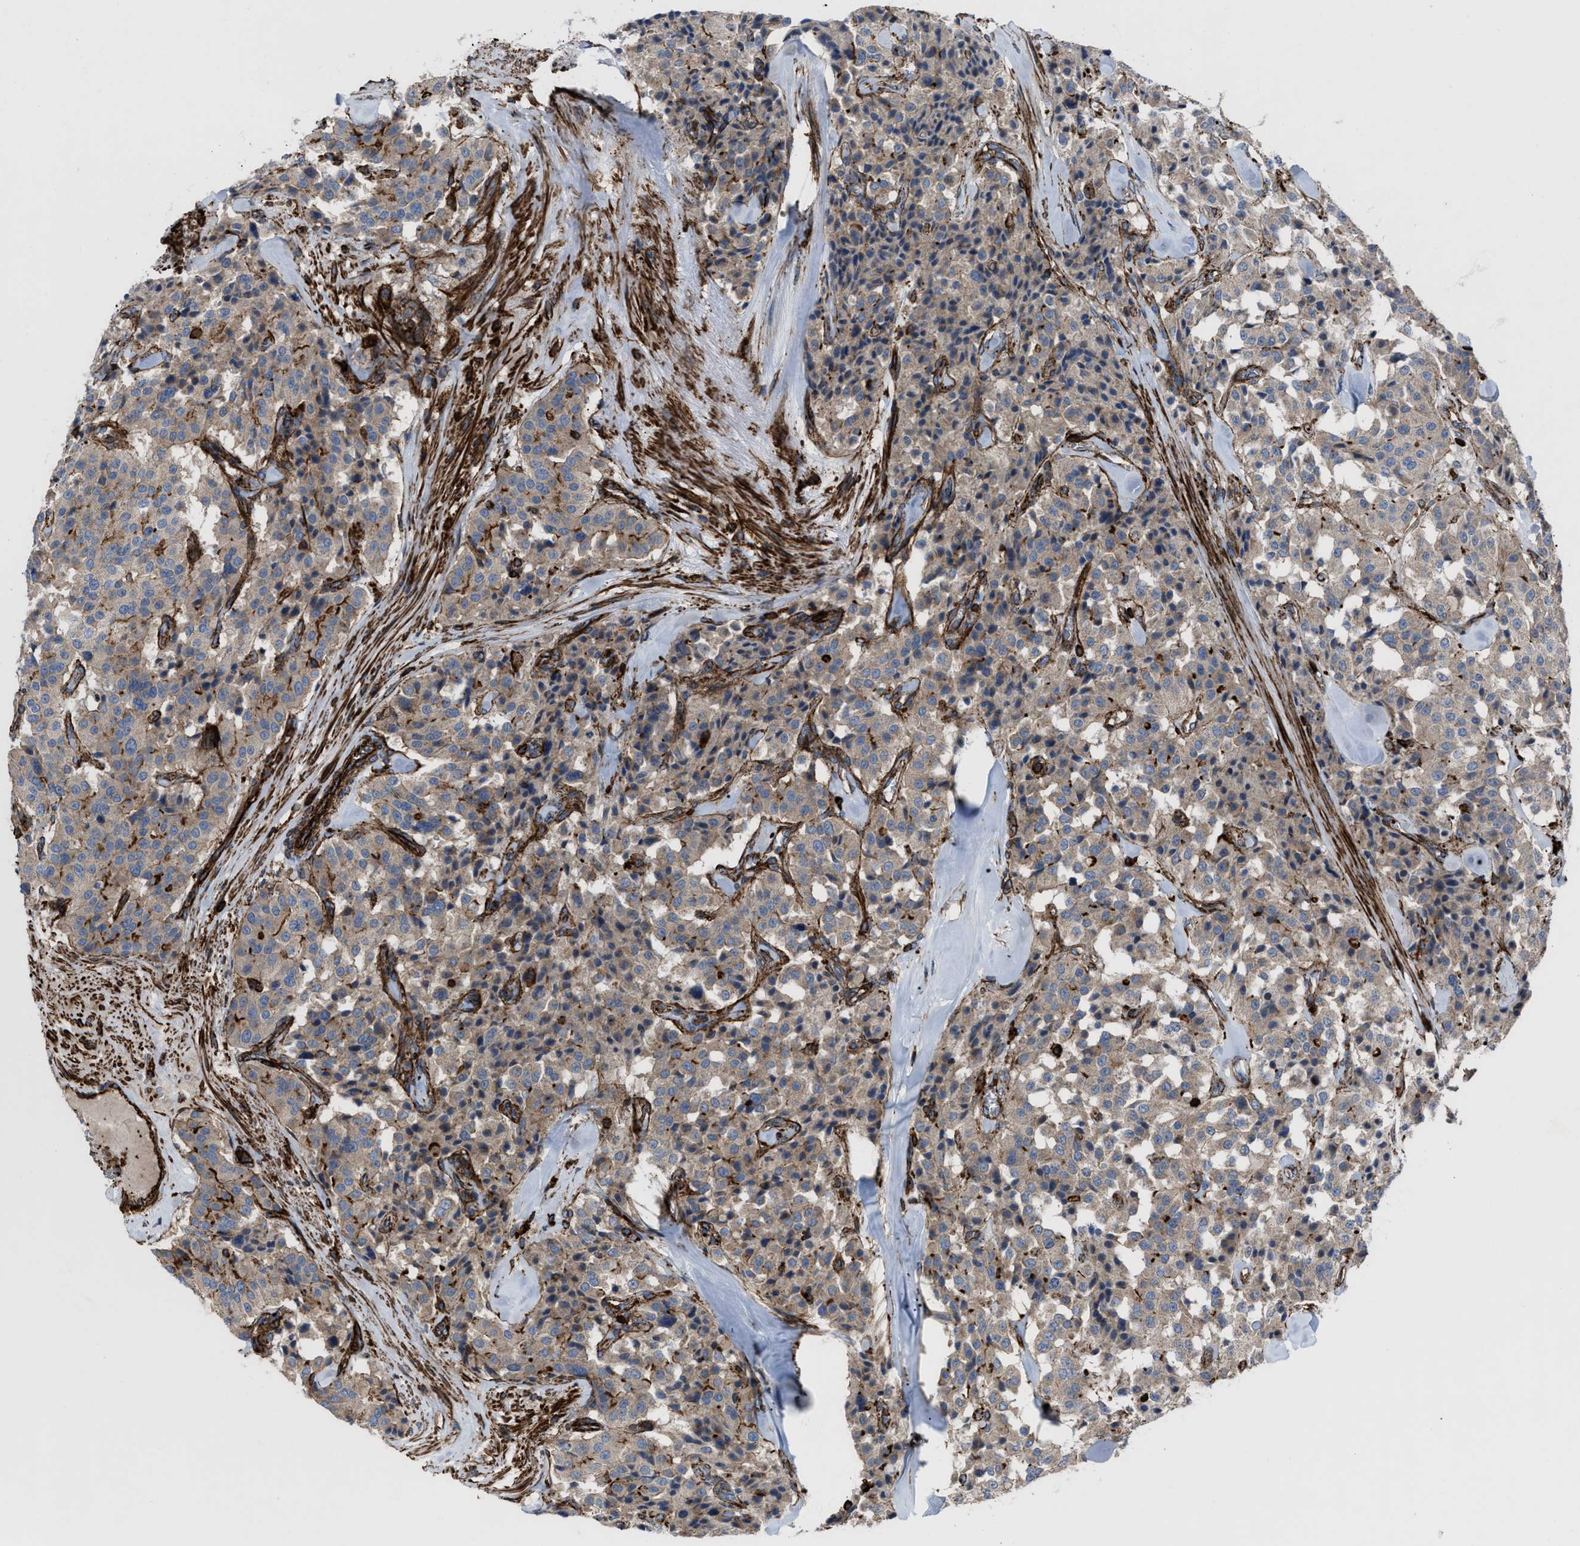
{"staining": {"intensity": "weak", "quantity": ">75%", "location": "cytoplasmic/membranous"}, "tissue": "carcinoid", "cell_type": "Tumor cells", "image_type": "cancer", "snomed": [{"axis": "morphology", "description": "Carcinoid, malignant, NOS"}, {"axis": "topography", "description": "Lung"}], "caption": "Protein expression analysis of human carcinoid reveals weak cytoplasmic/membranous expression in approximately >75% of tumor cells.", "gene": "AGPAT2", "patient": {"sex": "male", "age": 30}}